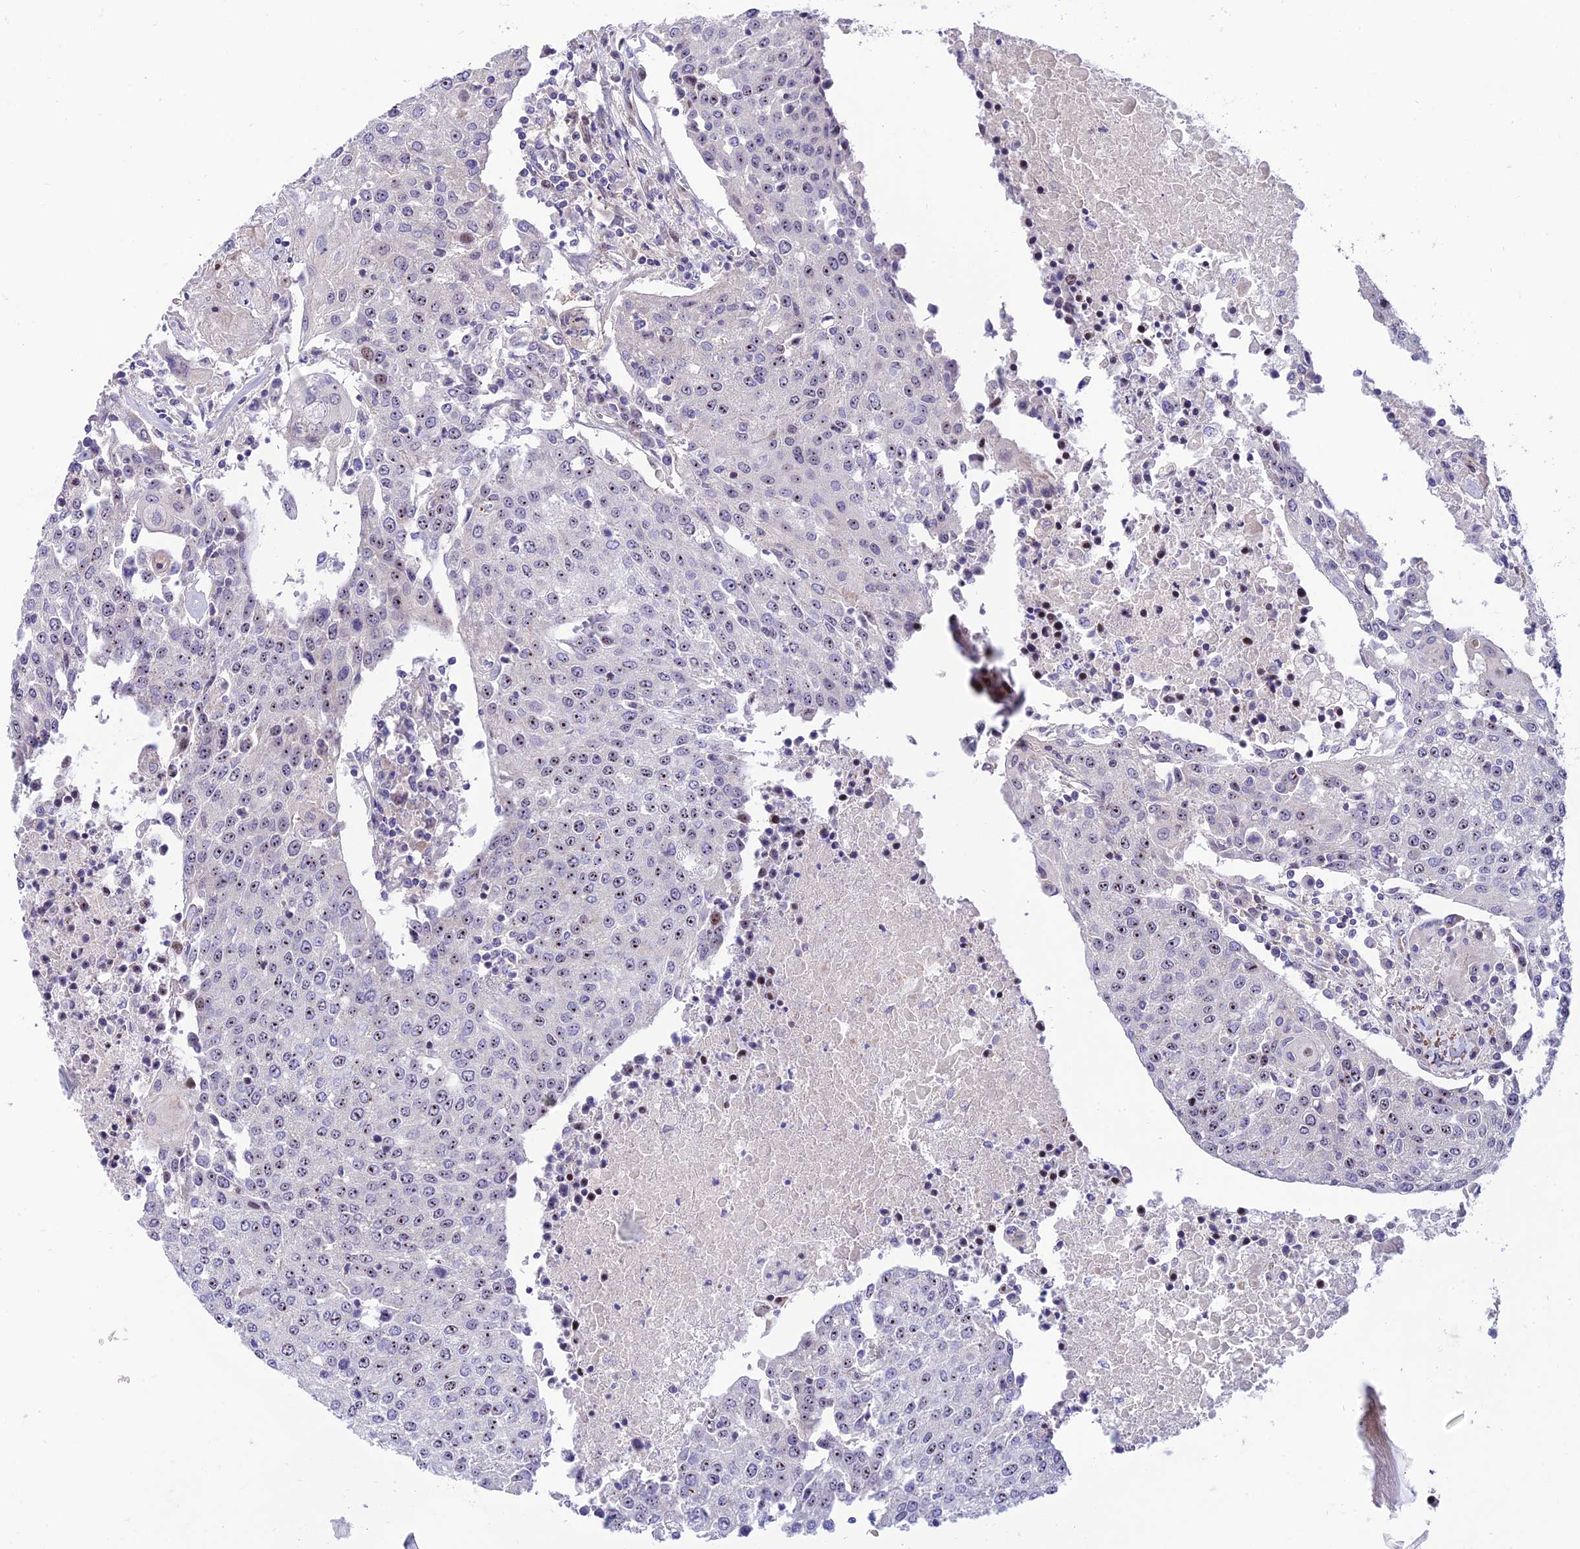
{"staining": {"intensity": "weak", "quantity": "25%-75%", "location": "nuclear"}, "tissue": "urothelial cancer", "cell_type": "Tumor cells", "image_type": "cancer", "snomed": [{"axis": "morphology", "description": "Urothelial carcinoma, High grade"}, {"axis": "topography", "description": "Urinary bladder"}], "caption": "About 25%-75% of tumor cells in human urothelial cancer display weak nuclear protein positivity as visualized by brown immunohistochemical staining.", "gene": "KBTBD7", "patient": {"sex": "female", "age": 85}}